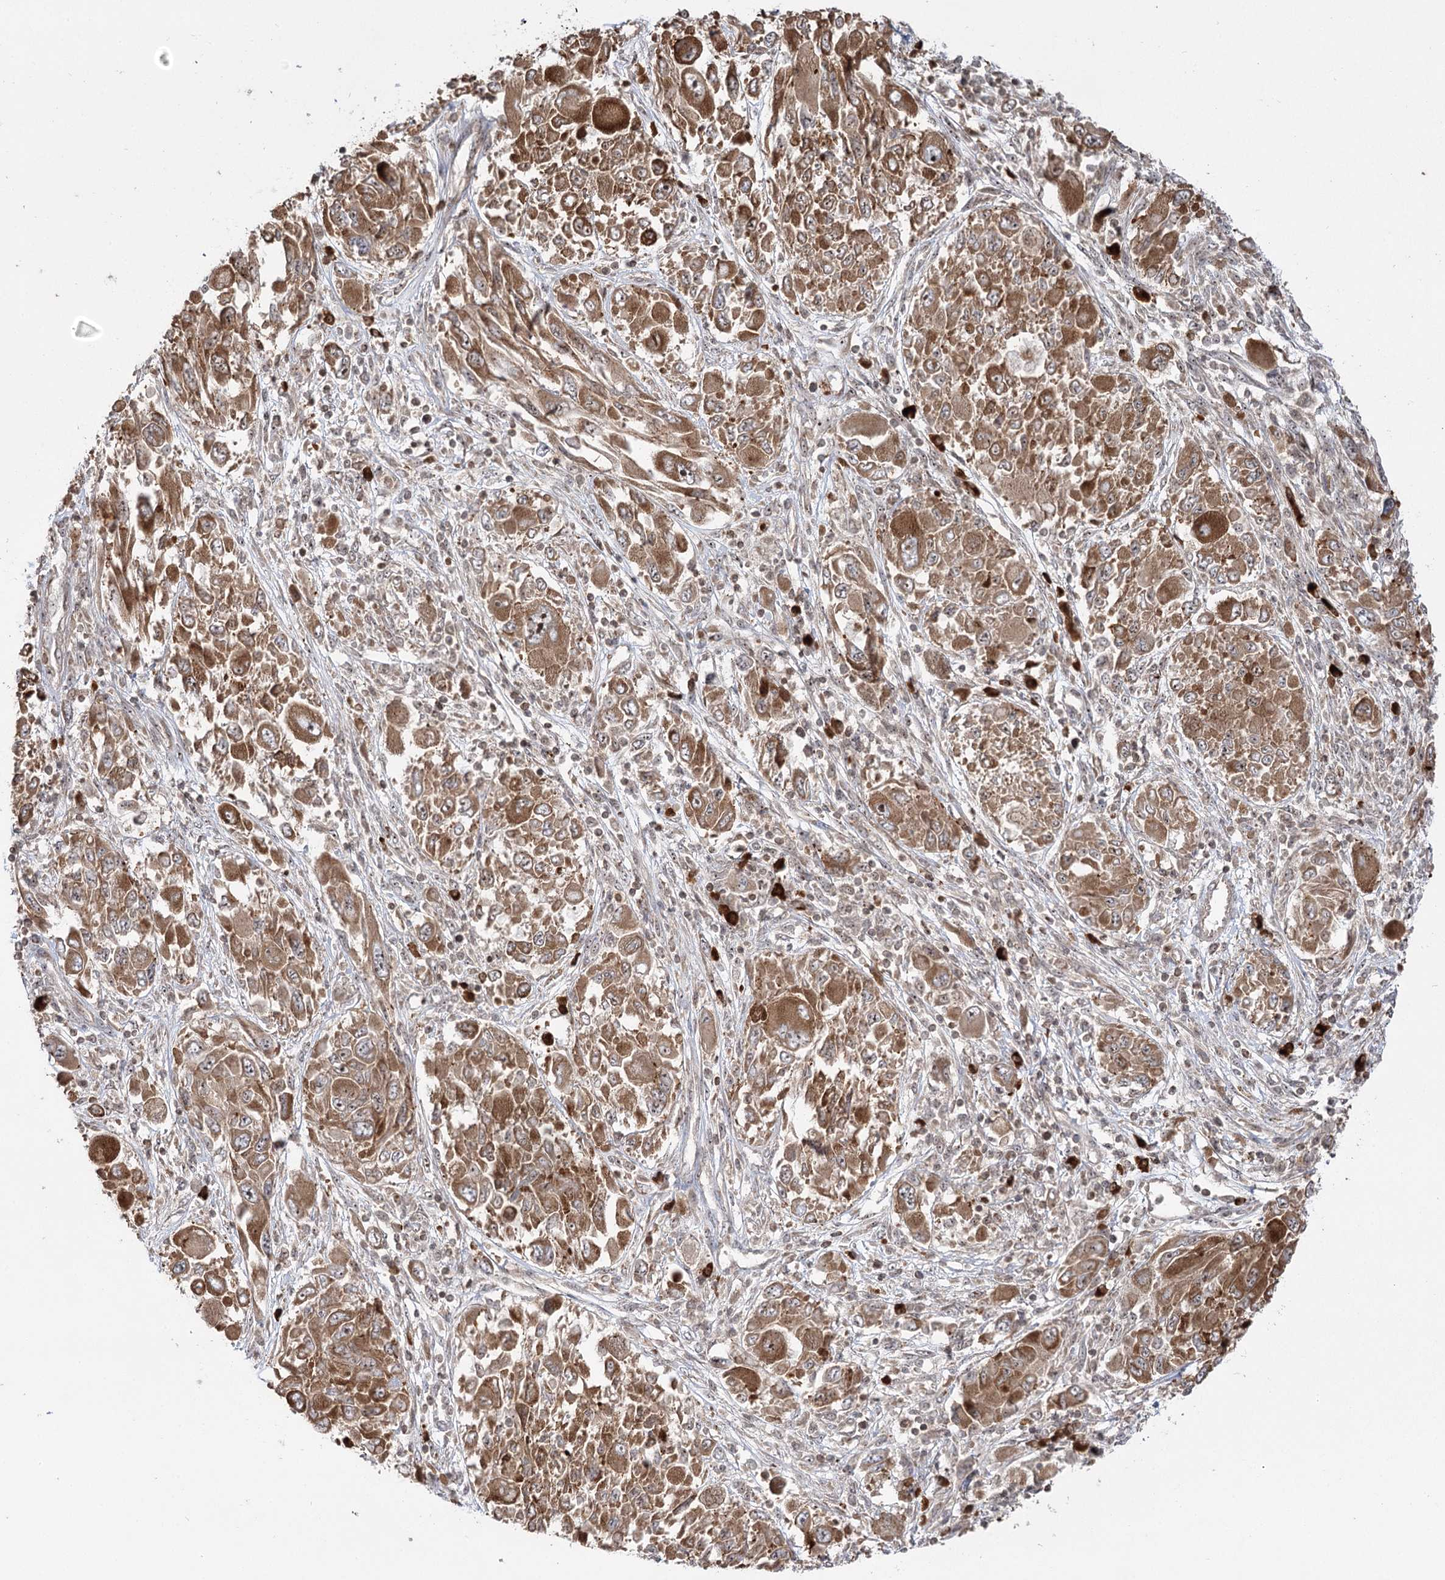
{"staining": {"intensity": "moderate", "quantity": ">75%", "location": "cytoplasmic/membranous,nuclear"}, "tissue": "melanoma", "cell_type": "Tumor cells", "image_type": "cancer", "snomed": [{"axis": "morphology", "description": "Malignant melanoma, NOS"}, {"axis": "topography", "description": "Skin"}], "caption": "DAB (3,3'-diaminobenzidine) immunohistochemical staining of malignant melanoma reveals moderate cytoplasmic/membranous and nuclear protein expression in approximately >75% of tumor cells. (brown staining indicates protein expression, while blue staining denotes nuclei).", "gene": "SYTL1", "patient": {"sex": "female", "age": 91}}